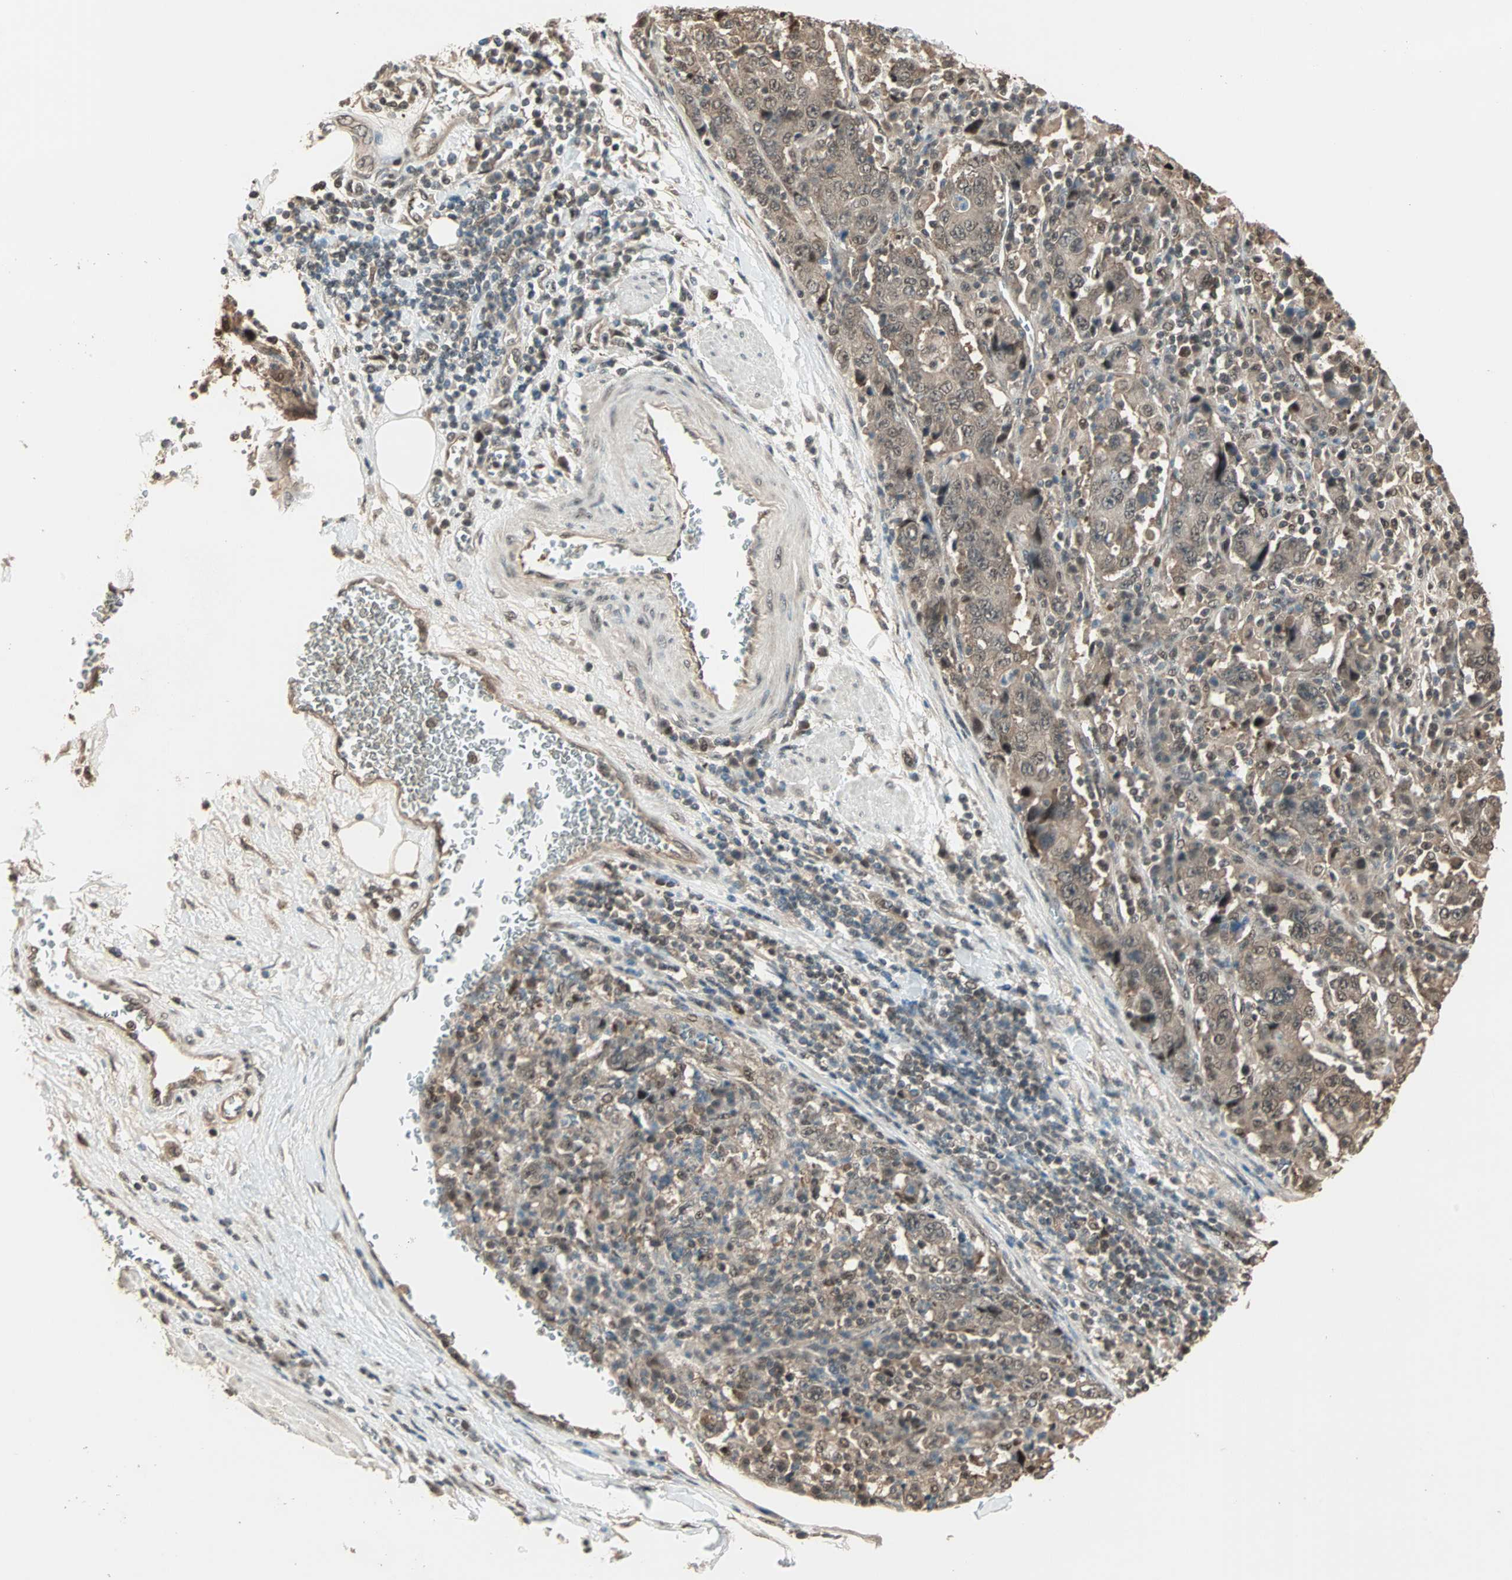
{"staining": {"intensity": "weak", "quantity": ">75%", "location": "cytoplasmic/membranous,nuclear"}, "tissue": "stomach cancer", "cell_type": "Tumor cells", "image_type": "cancer", "snomed": [{"axis": "morphology", "description": "Normal tissue, NOS"}, {"axis": "morphology", "description": "Adenocarcinoma, NOS"}, {"axis": "topography", "description": "Stomach, upper"}, {"axis": "topography", "description": "Stomach"}], "caption": "Immunohistochemistry (IHC) of human adenocarcinoma (stomach) exhibits low levels of weak cytoplasmic/membranous and nuclear expression in about >75% of tumor cells. (DAB IHC with brightfield microscopy, high magnification).", "gene": "ZNF701", "patient": {"sex": "male", "age": 59}}